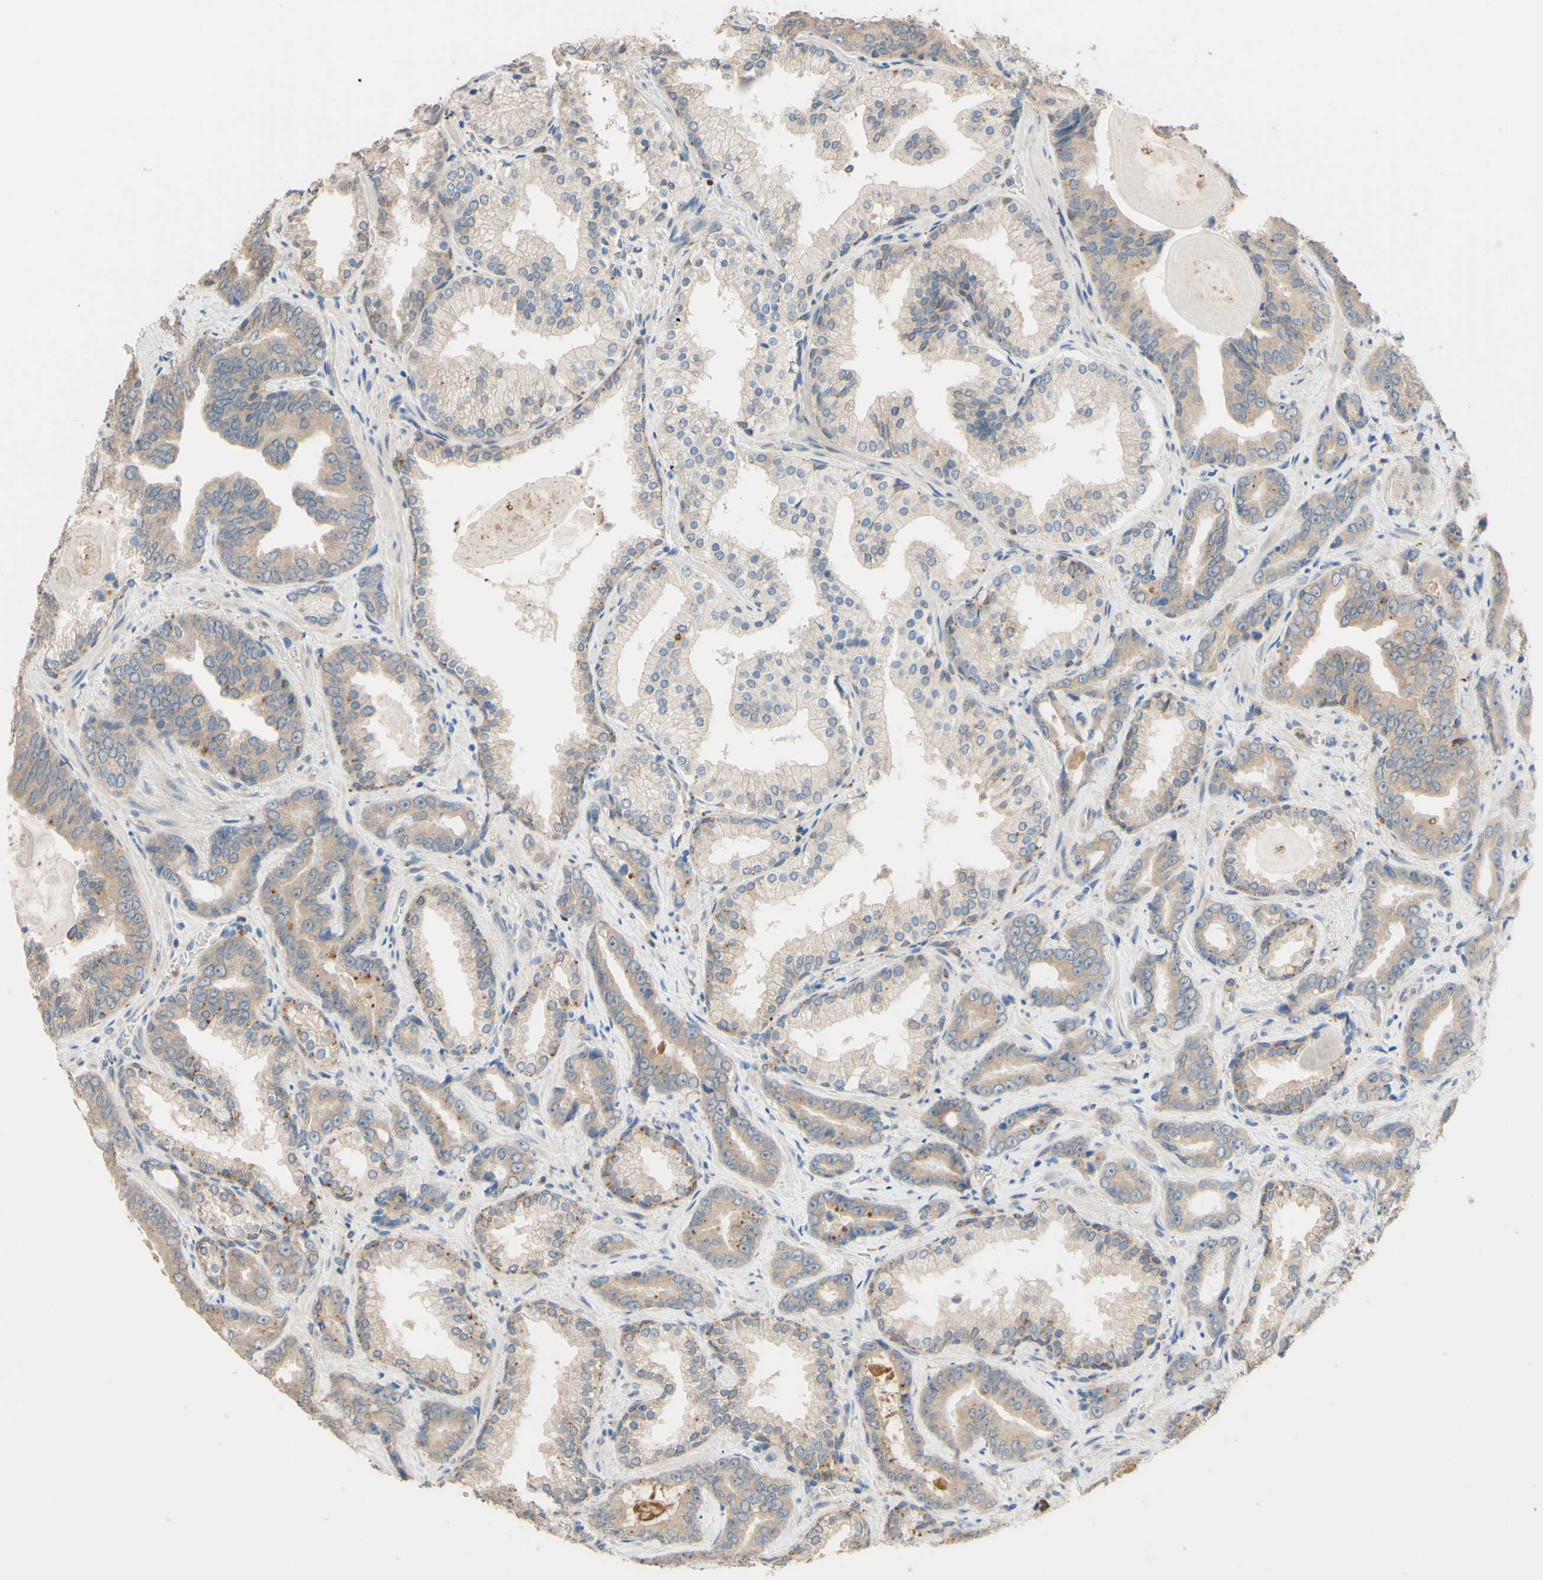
{"staining": {"intensity": "weak", "quantity": ">75%", "location": "cytoplasmic/membranous"}, "tissue": "prostate cancer", "cell_type": "Tumor cells", "image_type": "cancer", "snomed": [{"axis": "morphology", "description": "Adenocarcinoma, Low grade"}, {"axis": "topography", "description": "Prostate"}], "caption": "Immunohistochemical staining of human prostate cancer exhibits weak cytoplasmic/membranous protein positivity in about >75% of tumor cells. (DAB IHC, brown staining for protein, blue staining for nuclei).", "gene": "SMIM19", "patient": {"sex": "male", "age": 60}}